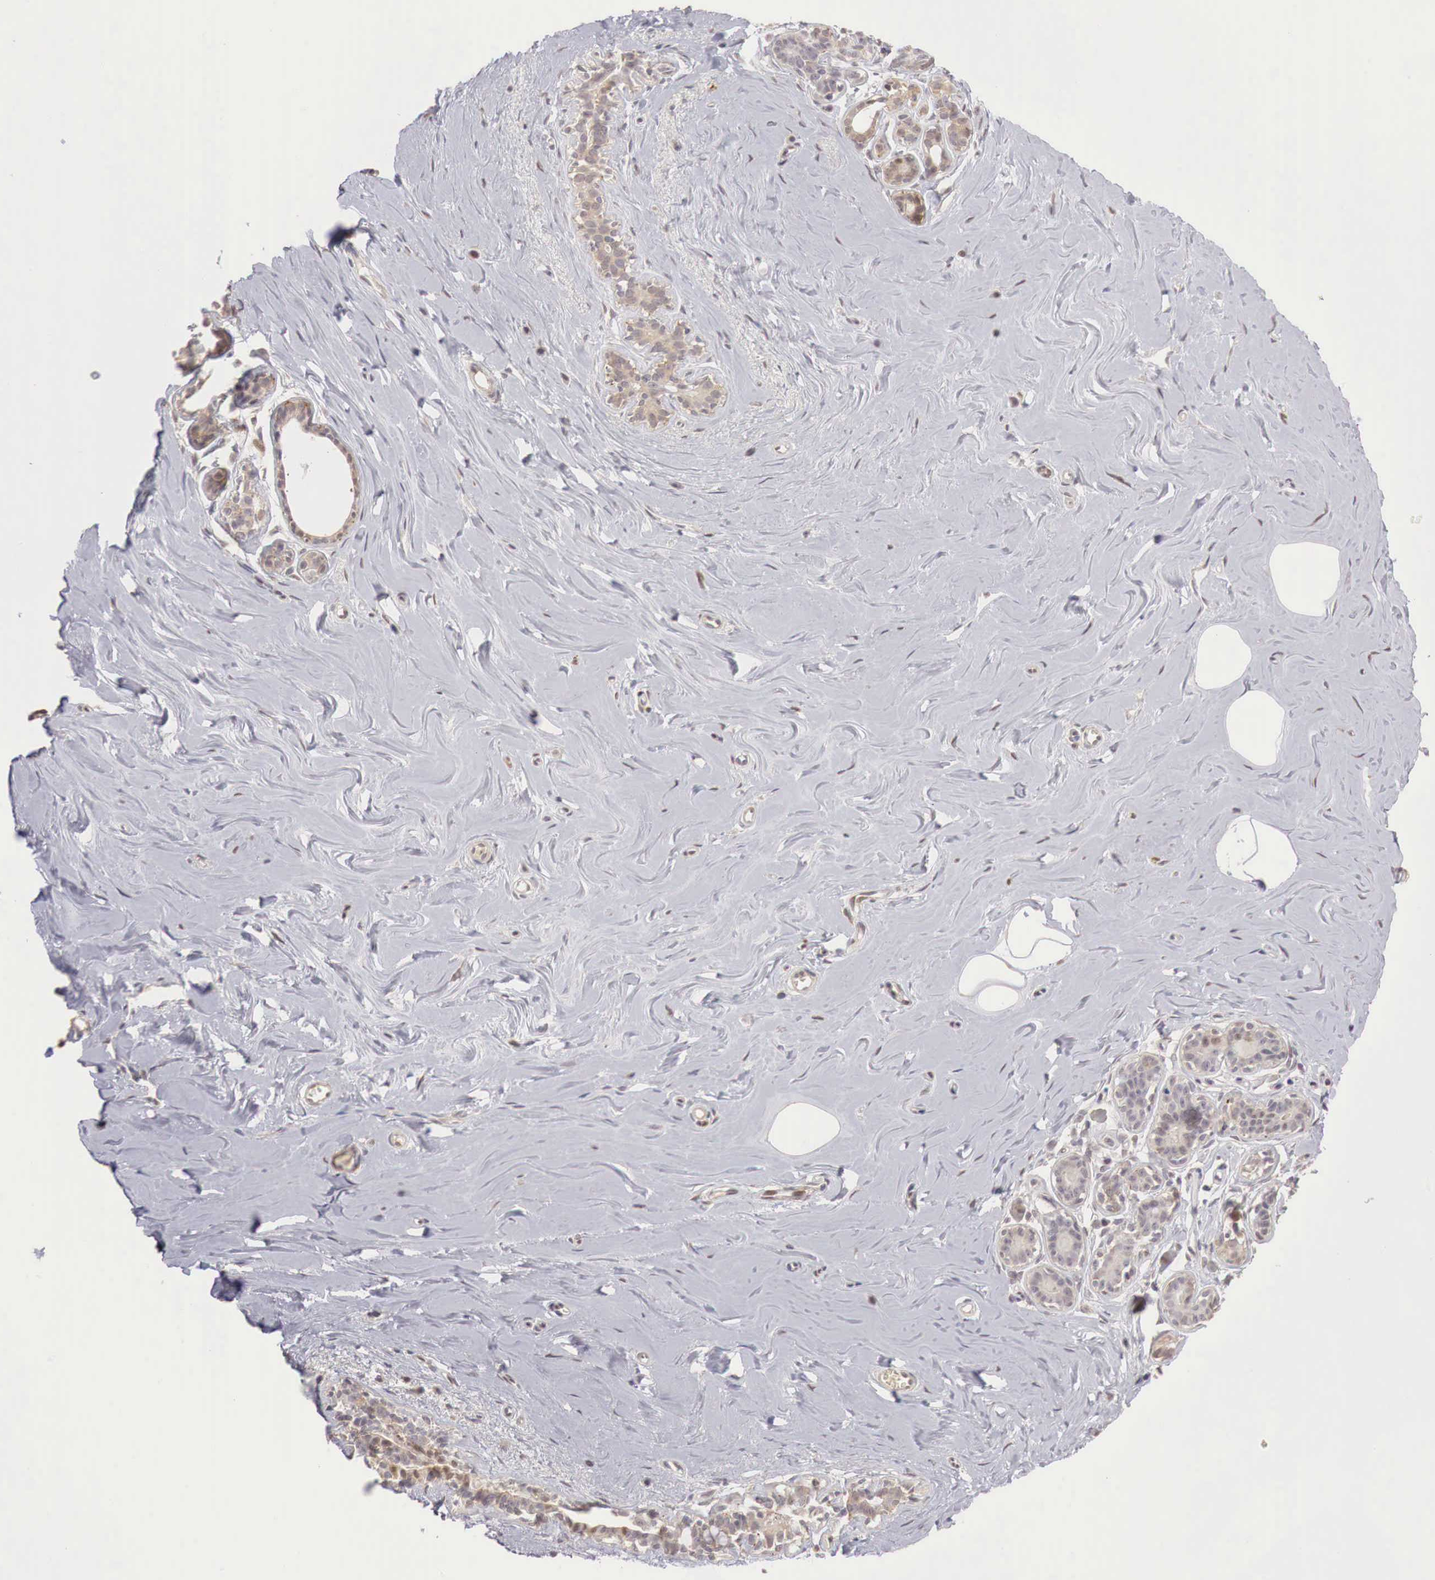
{"staining": {"intensity": "weak", "quantity": ">75%", "location": "nuclear"}, "tissue": "breast", "cell_type": "Adipocytes", "image_type": "normal", "snomed": [{"axis": "morphology", "description": "Normal tissue, NOS"}, {"axis": "topography", "description": "Breast"}], "caption": "A high-resolution histopathology image shows immunohistochemistry staining of normal breast, which shows weak nuclear expression in about >75% of adipocytes. Immunohistochemistry stains the protein of interest in brown and the nuclei are stained blue.", "gene": "TBC1D9", "patient": {"sex": "female", "age": 45}}